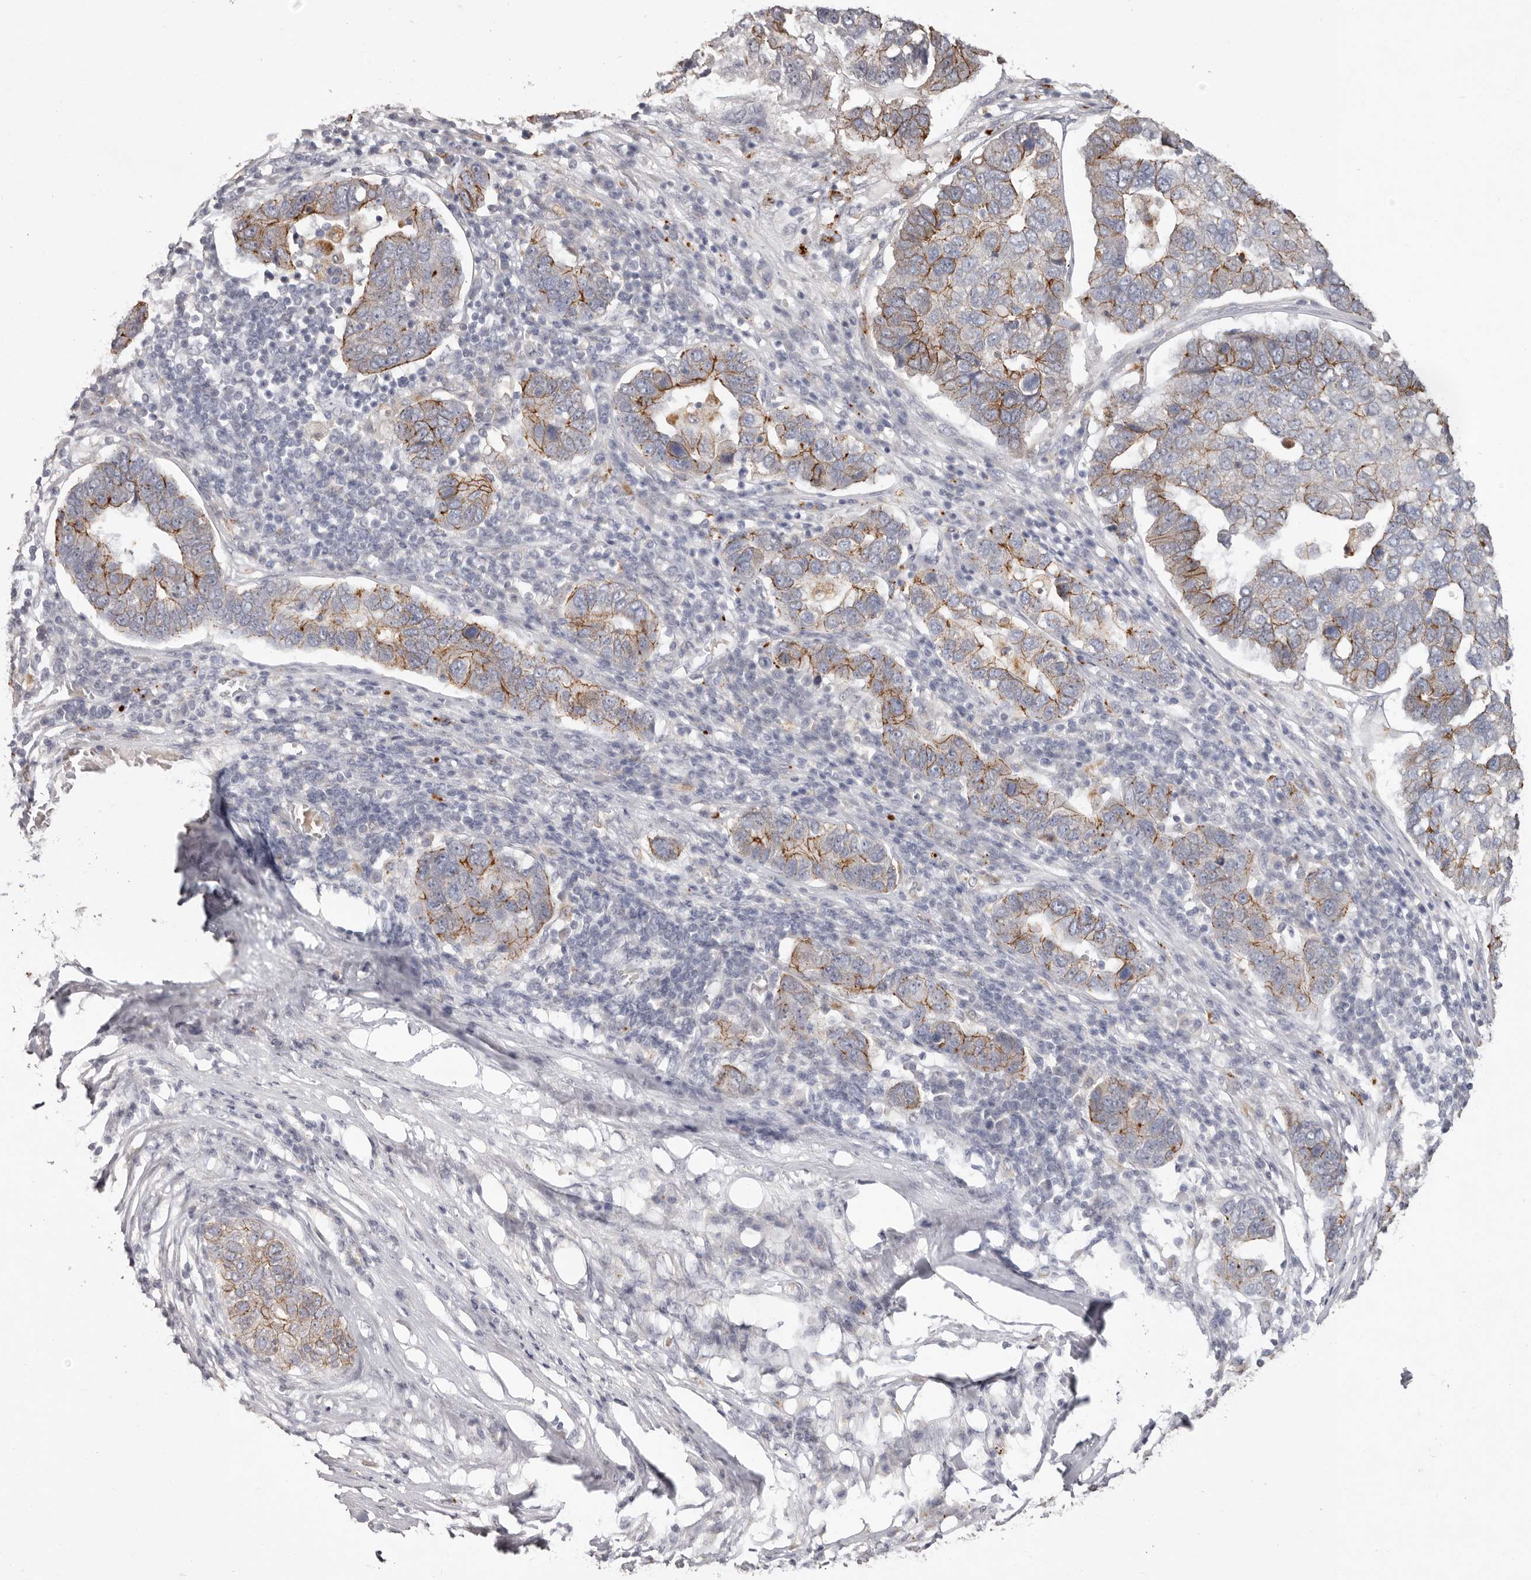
{"staining": {"intensity": "moderate", "quantity": "25%-75%", "location": "cytoplasmic/membranous"}, "tissue": "pancreatic cancer", "cell_type": "Tumor cells", "image_type": "cancer", "snomed": [{"axis": "morphology", "description": "Adenocarcinoma, NOS"}, {"axis": "topography", "description": "Pancreas"}], "caption": "Protein positivity by immunohistochemistry displays moderate cytoplasmic/membranous positivity in approximately 25%-75% of tumor cells in adenocarcinoma (pancreatic). Using DAB (3,3'-diaminobenzidine) (brown) and hematoxylin (blue) stains, captured at high magnification using brightfield microscopy.", "gene": "PCDHB6", "patient": {"sex": "female", "age": 61}}